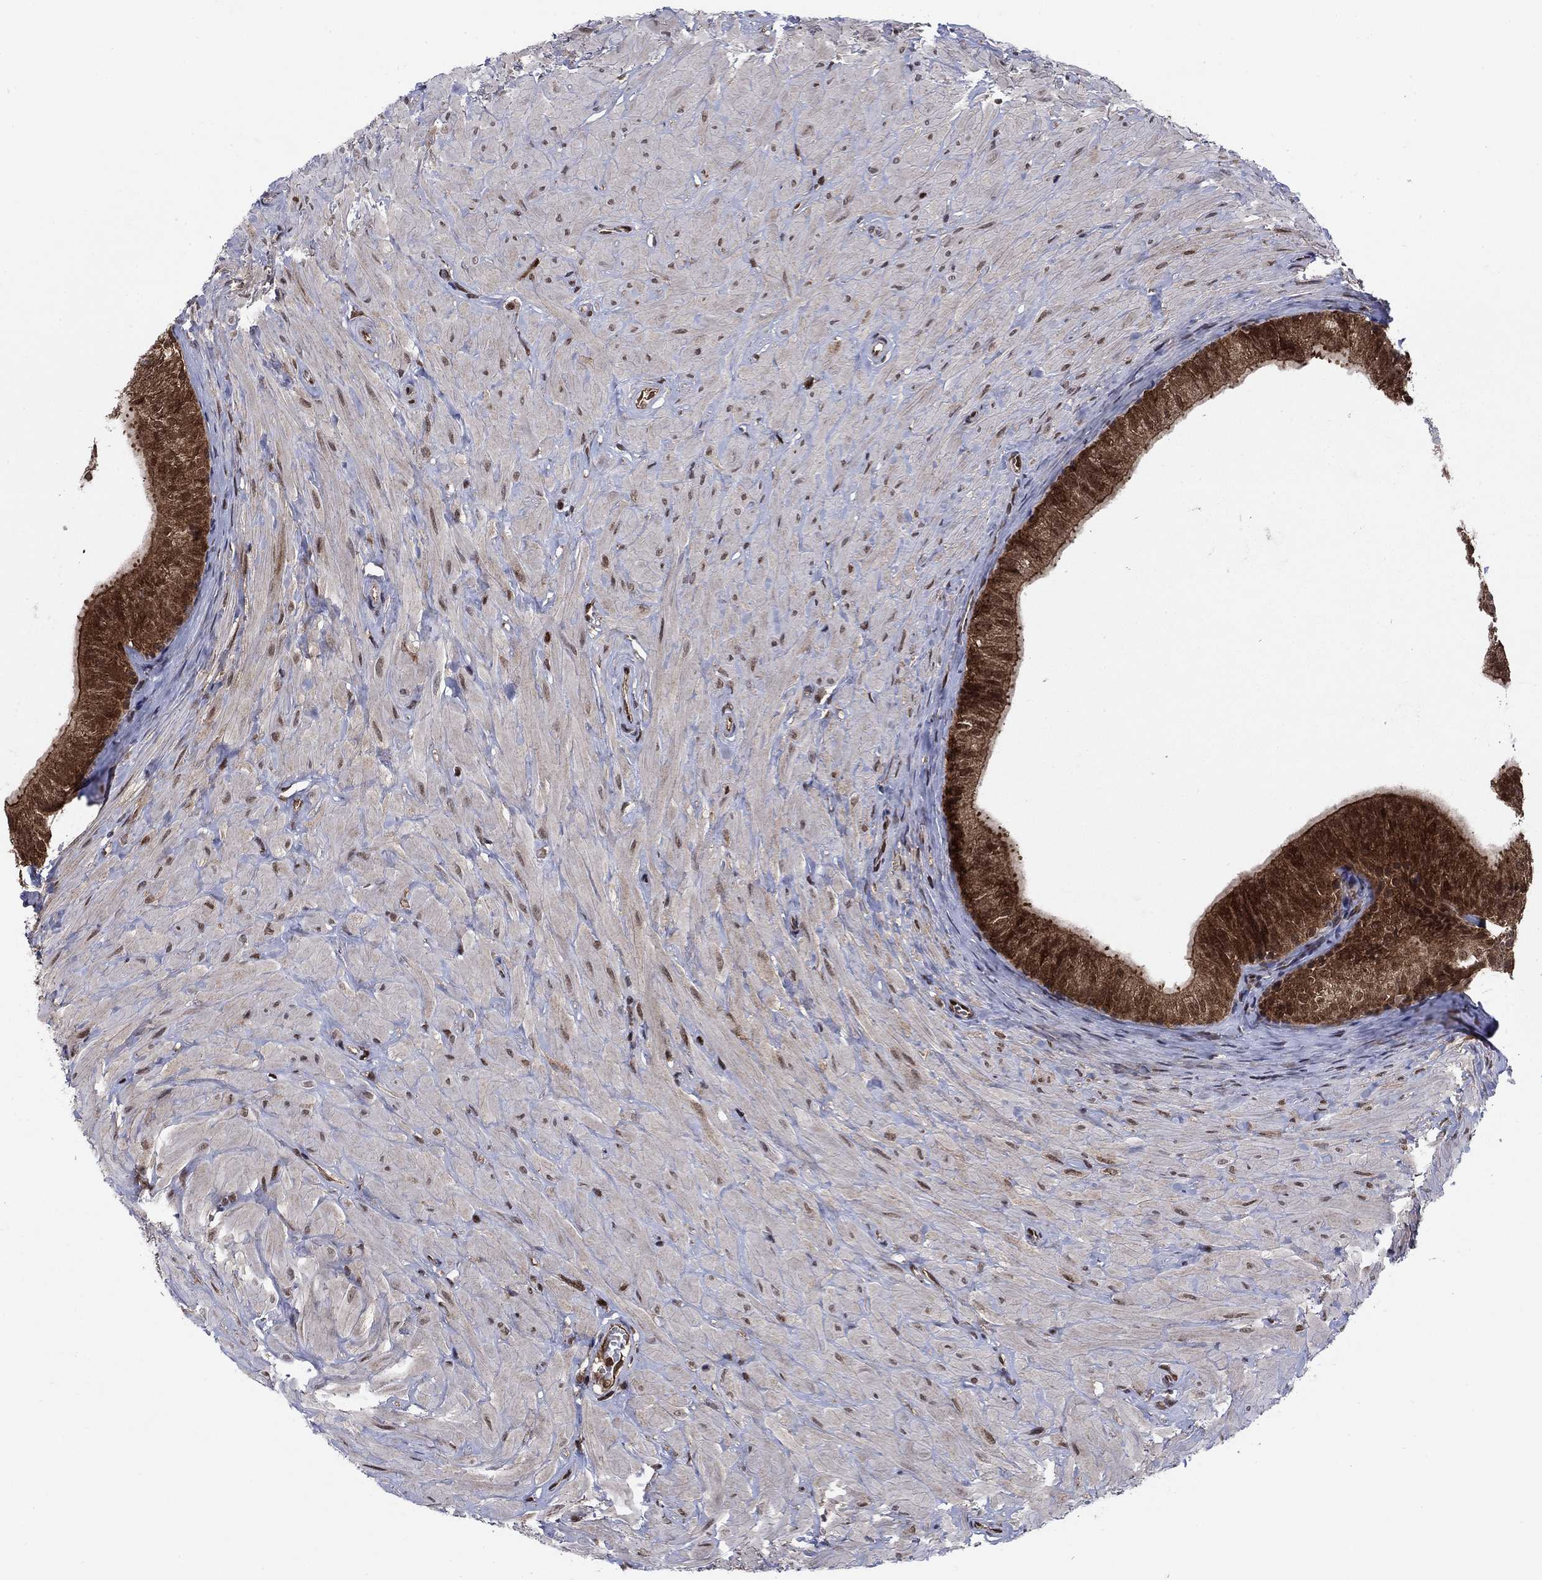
{"staining": {"intensity": "strong", "quantity": "25%-75%", "location": "cytoplasmic/membranous"}, "tissue": "epididymis", "cell_type": "Glandular cells", "image_type": "normal", "snomed": [{"axis": "morphology", "description": "Normal tissue, NOS"}, {"axis": "topography", "description": "Epididymis"}, {"axis": "topography", "description": "Vas deferens"}], "caption": "Immunohistochemistry (IHC) (DAB) staining of normal human epididymis demonstrates strong cytoplasmic/membranous protein staining in about 25%-75% of glandular cells. Nuclei are stained in blue.", "gene": "DNAJA1", "patient": {"sex": "male", "age": 23}}